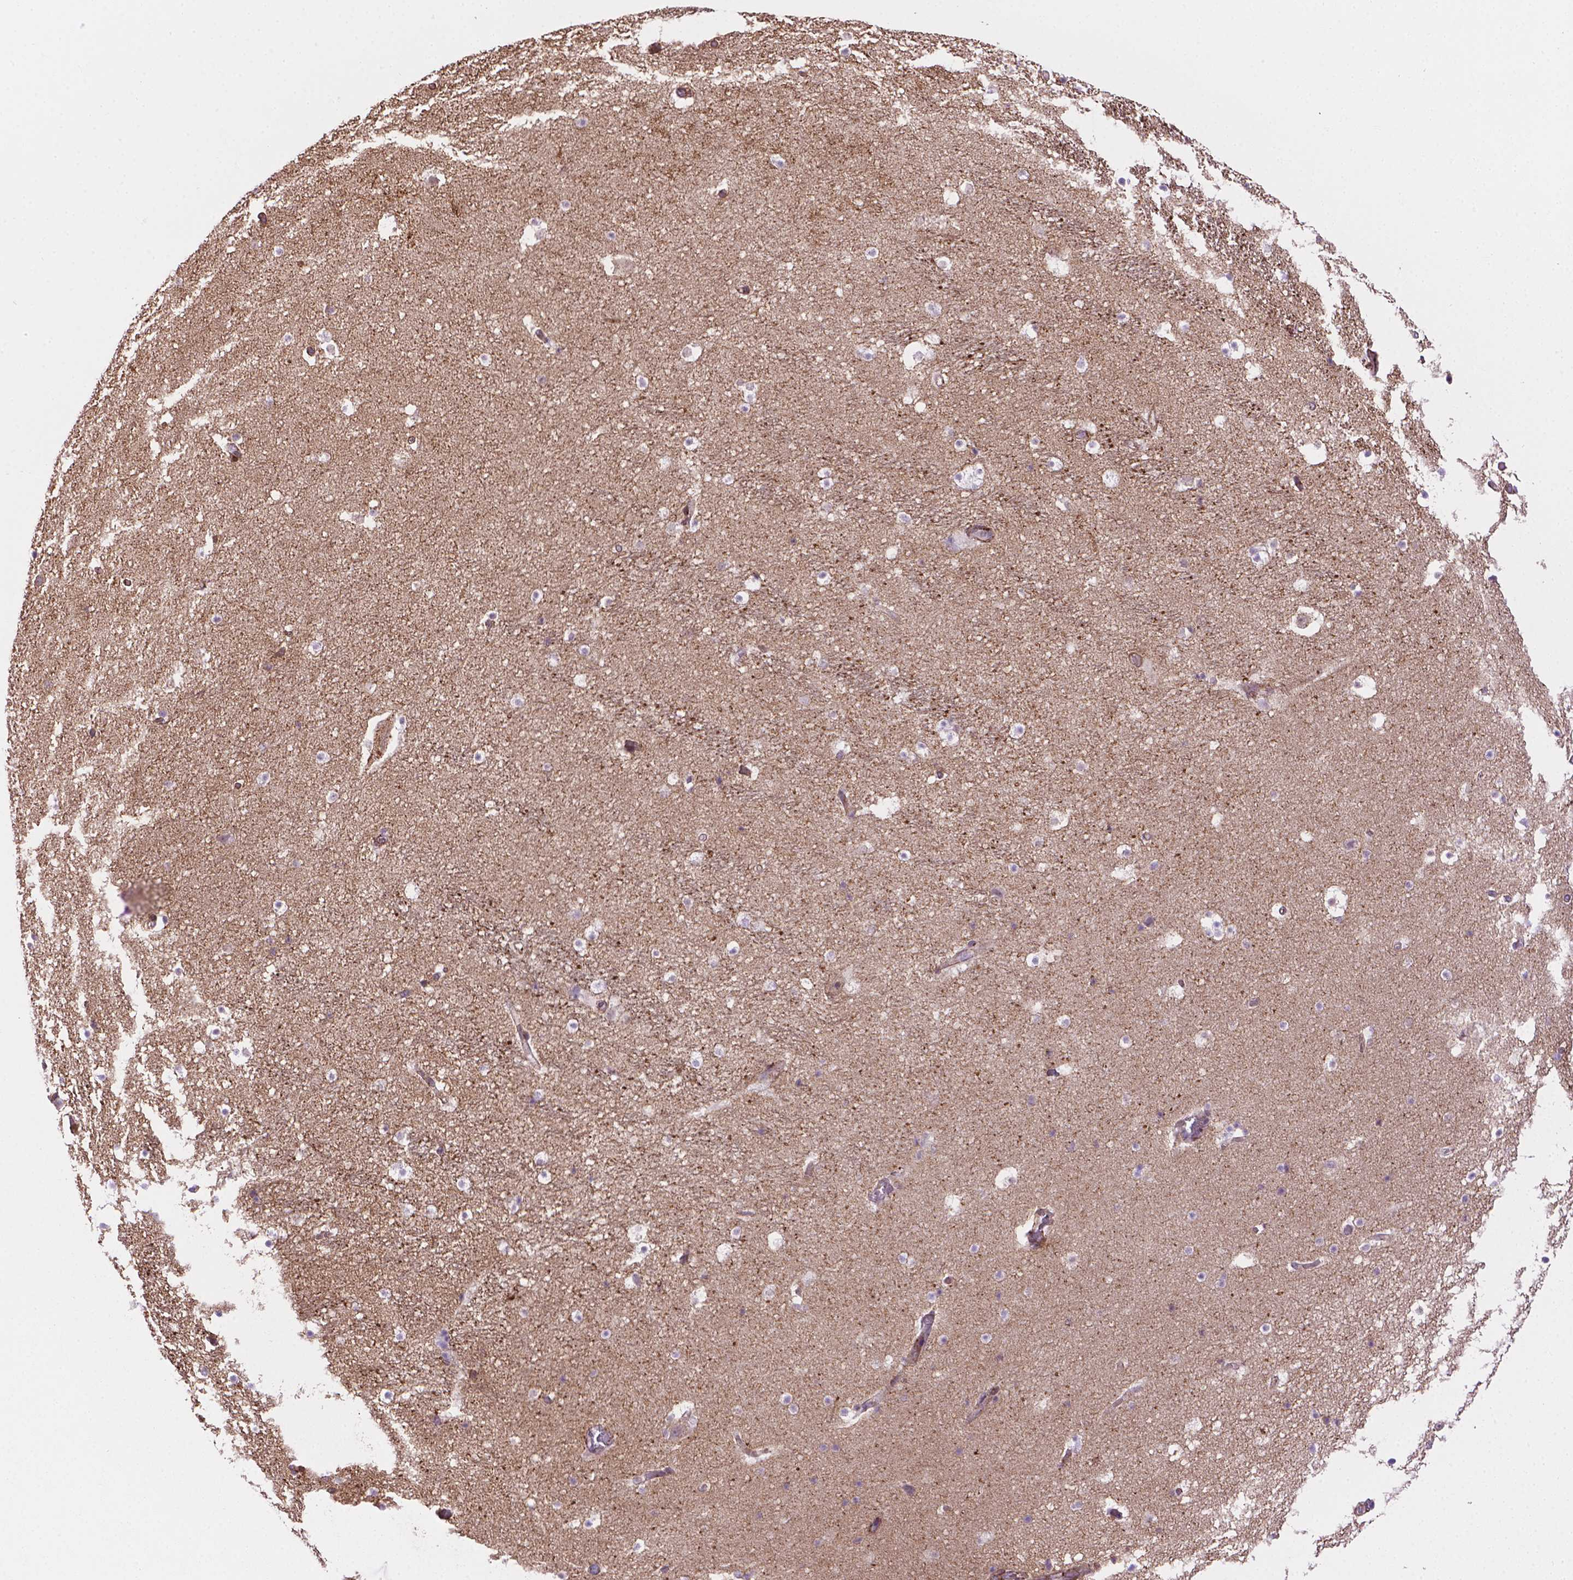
{"staining": {"intensity": "negative", "quantity": "none", "location": "none"}, "tissue": "hippocampus", "cell_type": "Glial cells", "image_type": "normal", "snomed": [{"axis": "morphology", "description": "Normal tissue, NOS"}, {"axis": "topography", "description": "Hippocampus"}], "caption": "Glial cells show no significant protein positivity in benign hippocampus.", "gene": "ACAD10", "patient": {"sex": "male", "age": 26}}